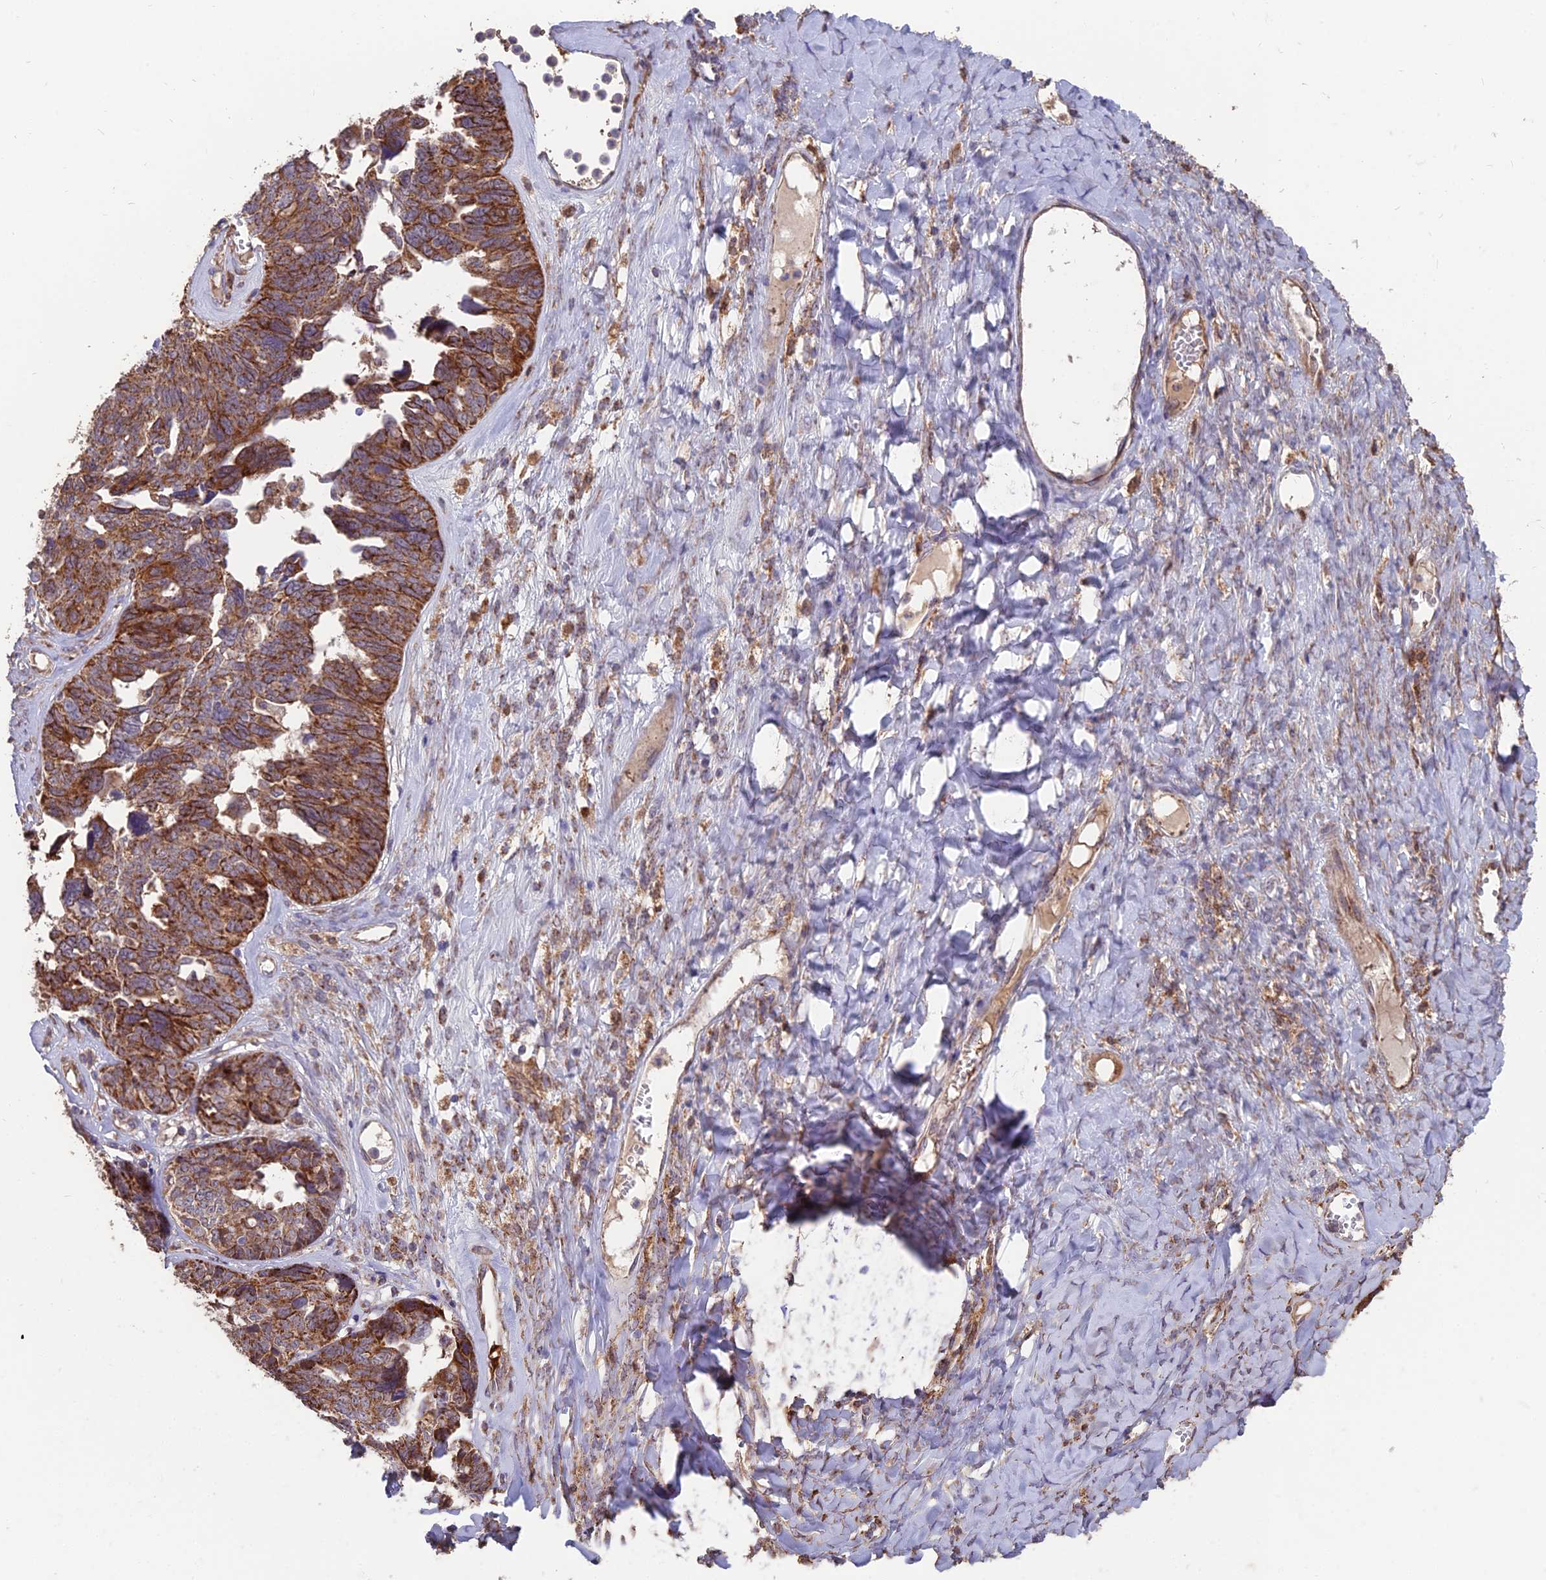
{"staining": {"intensity": "strong", "quantity": ">75%", "location": "cytoplasmic/membranous"}, "tissue": "ovarian cancer", "cell_type": "Tumor cells", "image_type": "cancer", "snomed": [{"axis": "morphology", "description": "Cystadenocarcinoma, serous, NOS"}, {"axis": "topography", "description": "Ovary"}], "caption": "A high amount of strong cytoplasmic/membranous staining is present in approximately >75% of tumor cells in serous cystadenocarcinoma (ovarian) tissue.", "gene": "IFT22", "patient": {"sex": "female", "age": 79}}